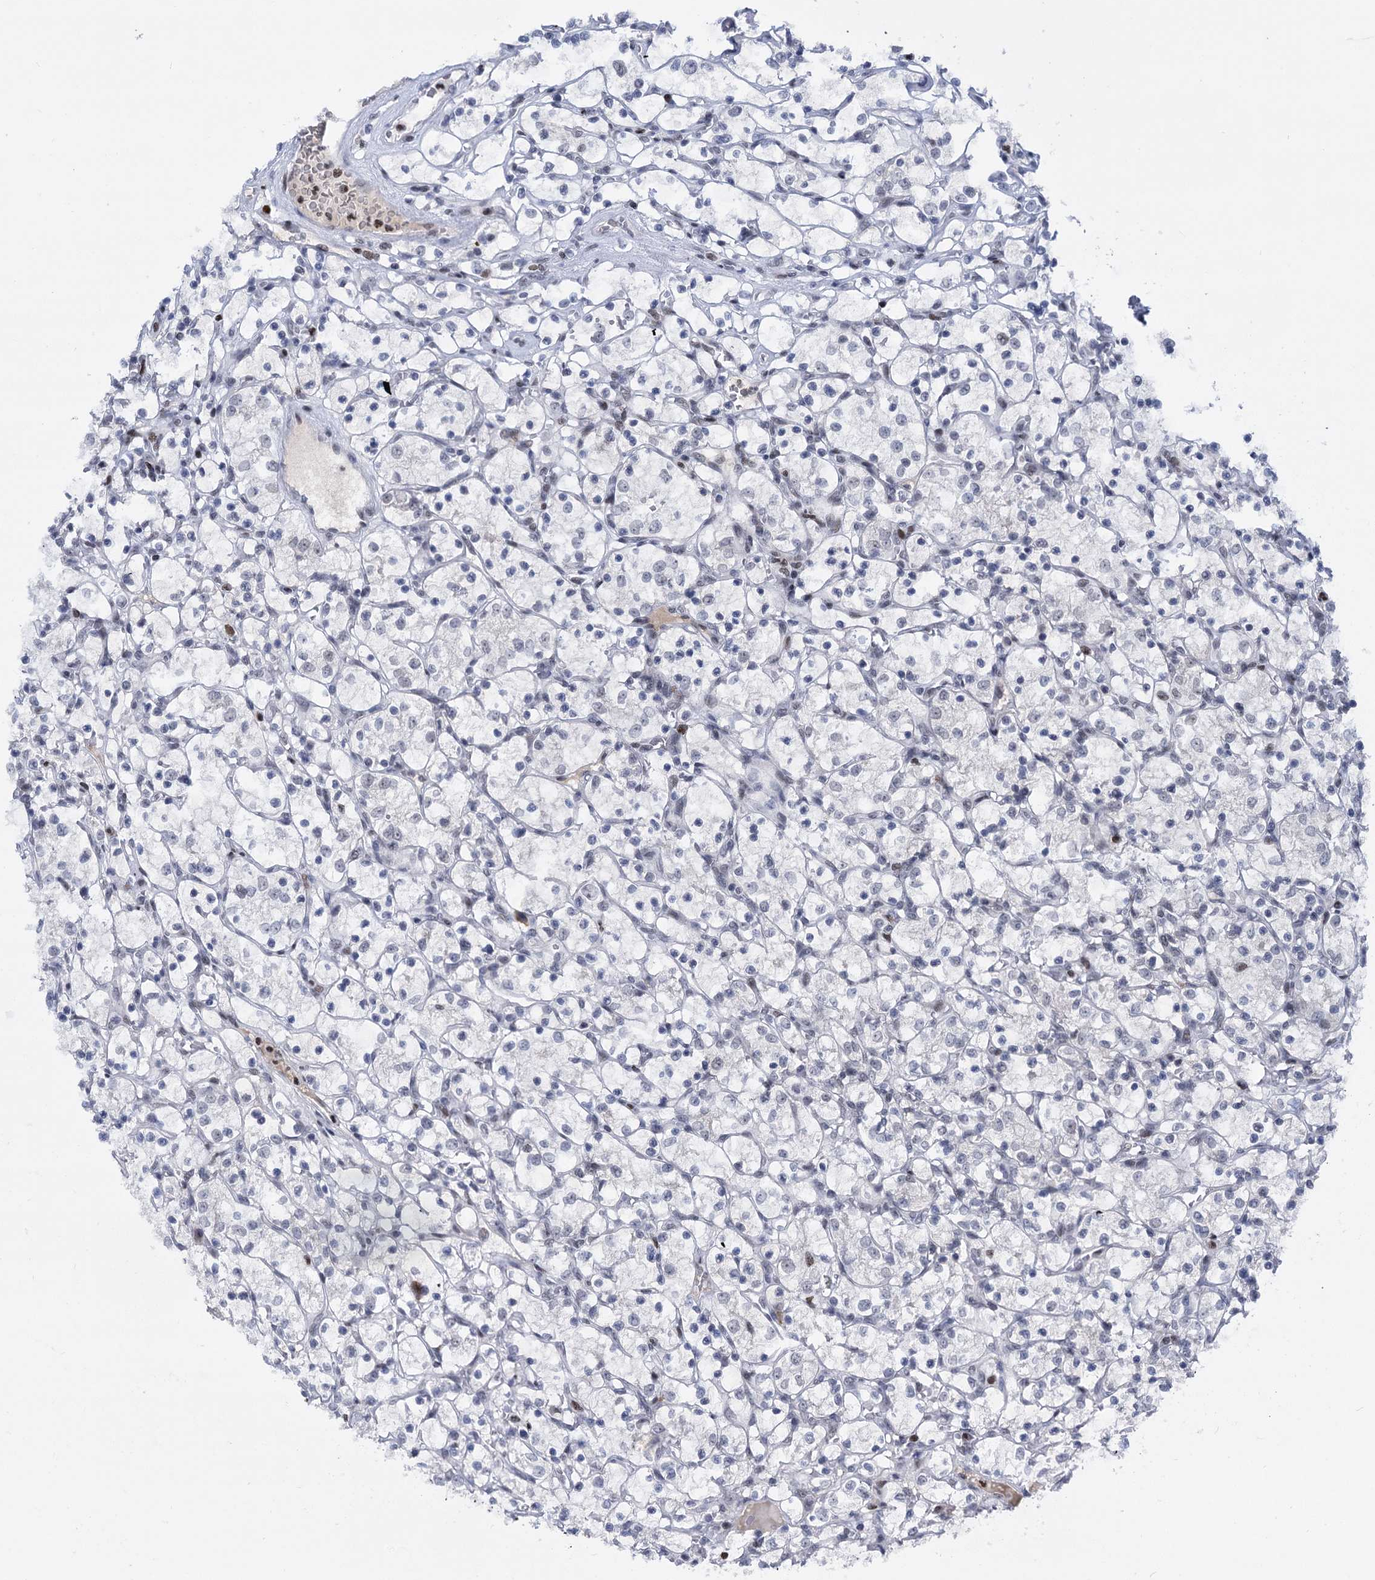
{"staining": {"intensity": "negative", "quantity": "none", "location": "none"}, "tissue": "renal cancer", "cell_type": "Tumor cells", "image_type": "cancer", "snomed": [{"axis": "morphology", "description": "Adenocarcinoma, NOS"}, {"axis": "topography", "description": "Kidney"}], "caption": "Immunohistochemistry (IHC) of human renal cancer exhibits no staining in tumor cells.", "gene": "ZCCHC10", "patient": {"sex": "female", "age": 69}}